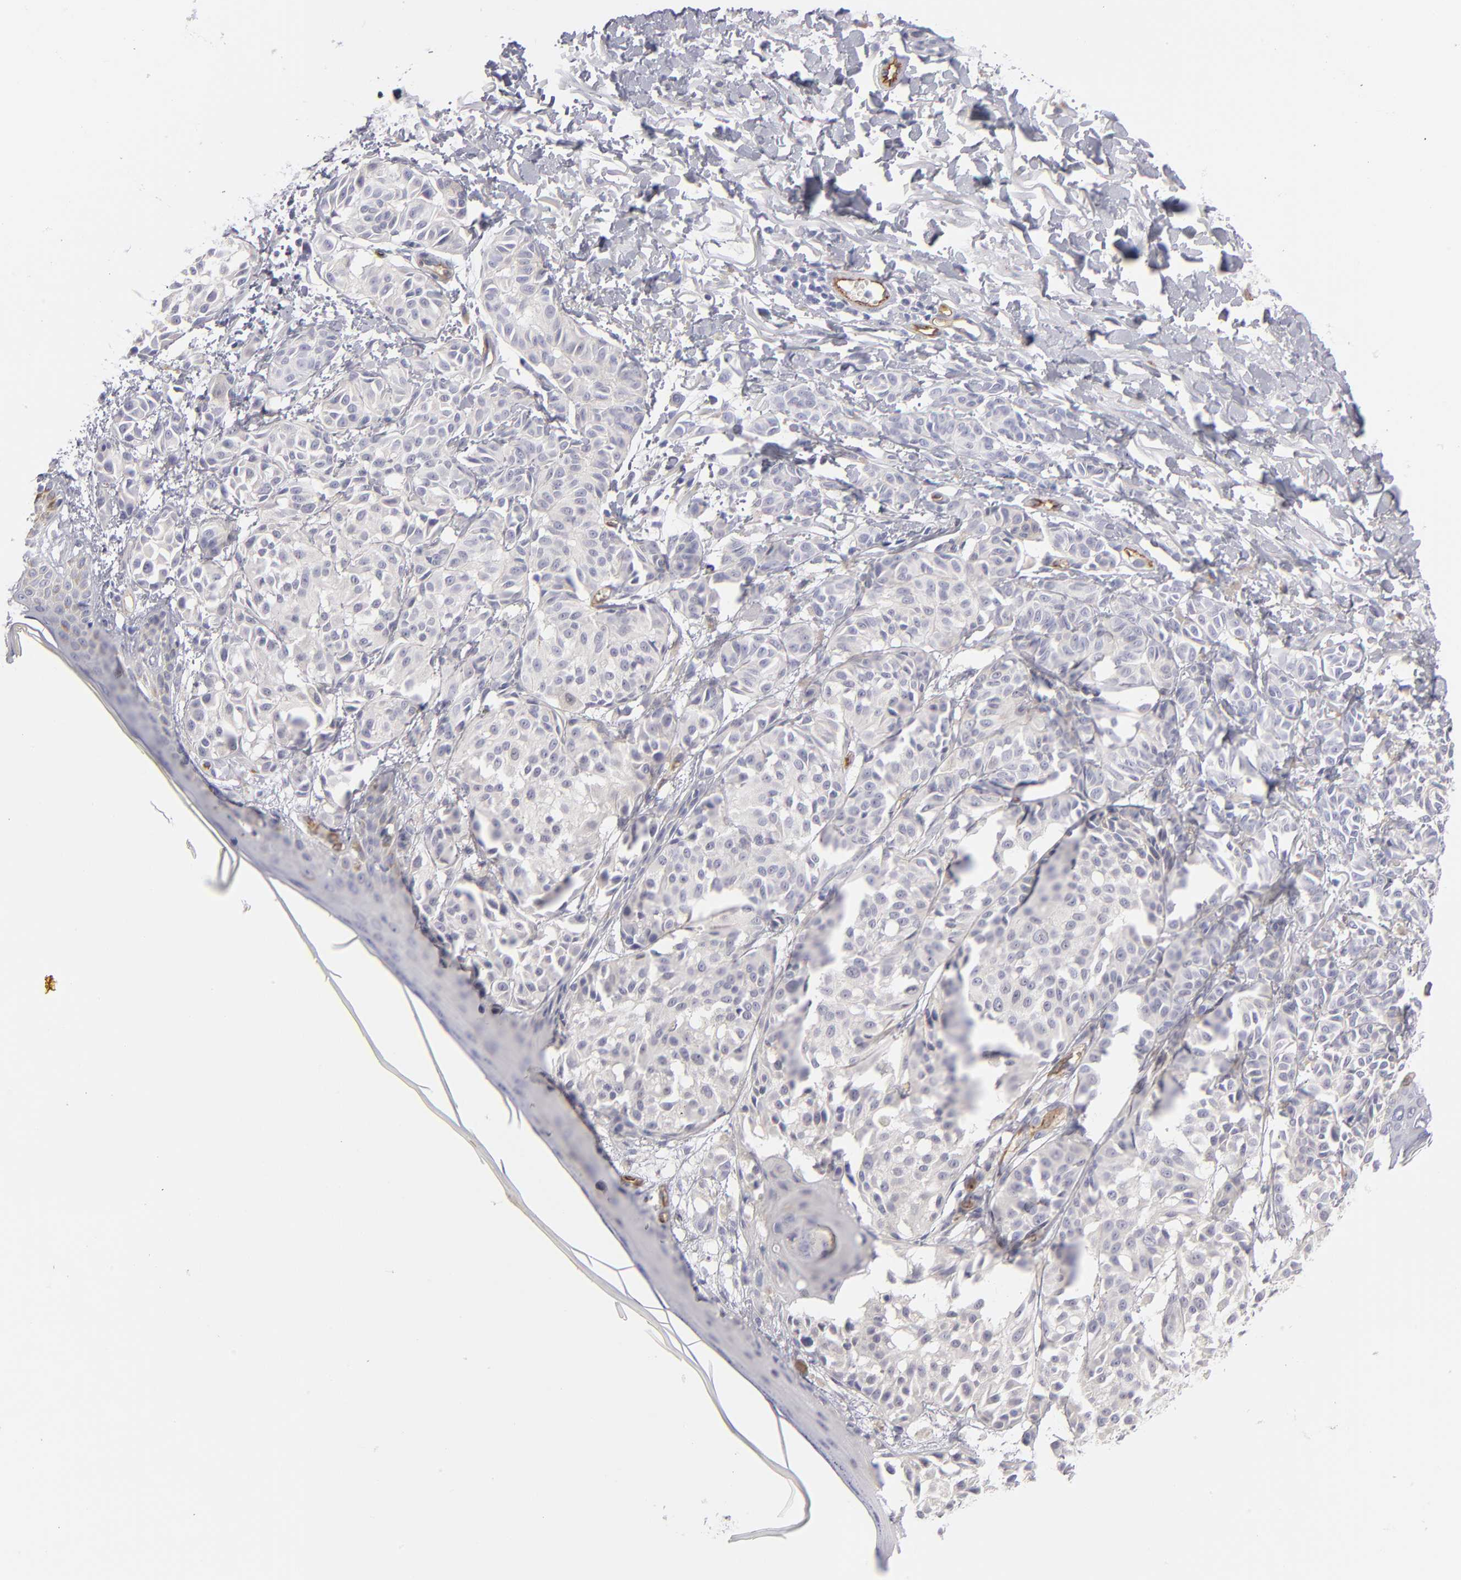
{"staining": {"intensity": "negative", "quantity": "none", "location": "none"}, "tissue": "melanoma", "cell_type": "Tumor cells", "image_type": "cancer", "snomed": [{"axis": "morphology", "description": "Malignant melanoma, NOS"}, {"axis": "topography", "description": "Skin"}], "caption": "Immunohistochemical staining of human malignant melanoma reveals no significant positivity in tumor cells.", "gene": "PLVAP", "patient": {"sex": "male", "age": 76}}